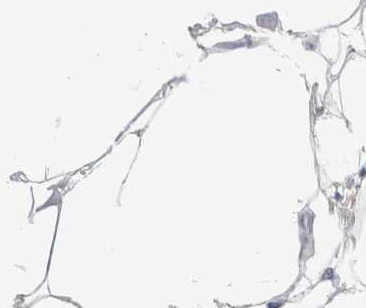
{"staining": {"intensity": "weak", "quantity": ">75%", "location": "cytoplasmic/membranous"}, "tissue": "adipose tissue", "cell_type": "Adipocytes", "image_type": "normal", "snomed": [{"axis": "morphology", "description": "Normal tissue, NOS"}, {"axis": "morphology", "description": "Adenocarcinoma, NOS"}, {"axis": "topography", "description": "Colon"}, {"axis": "topography", "description": "Peripheral nerve tissue"}], "caption": "A brown stain labels weak cytoplasmic/membranous positivity of a protein in adipocytes of normal human adipose tissue. (DAB (3,3'-diaminobenzidine) IHC with brightfield microscopy, high magnification).", "gene": "MARK3", "patient": {"sex": "male", "age": 14}}